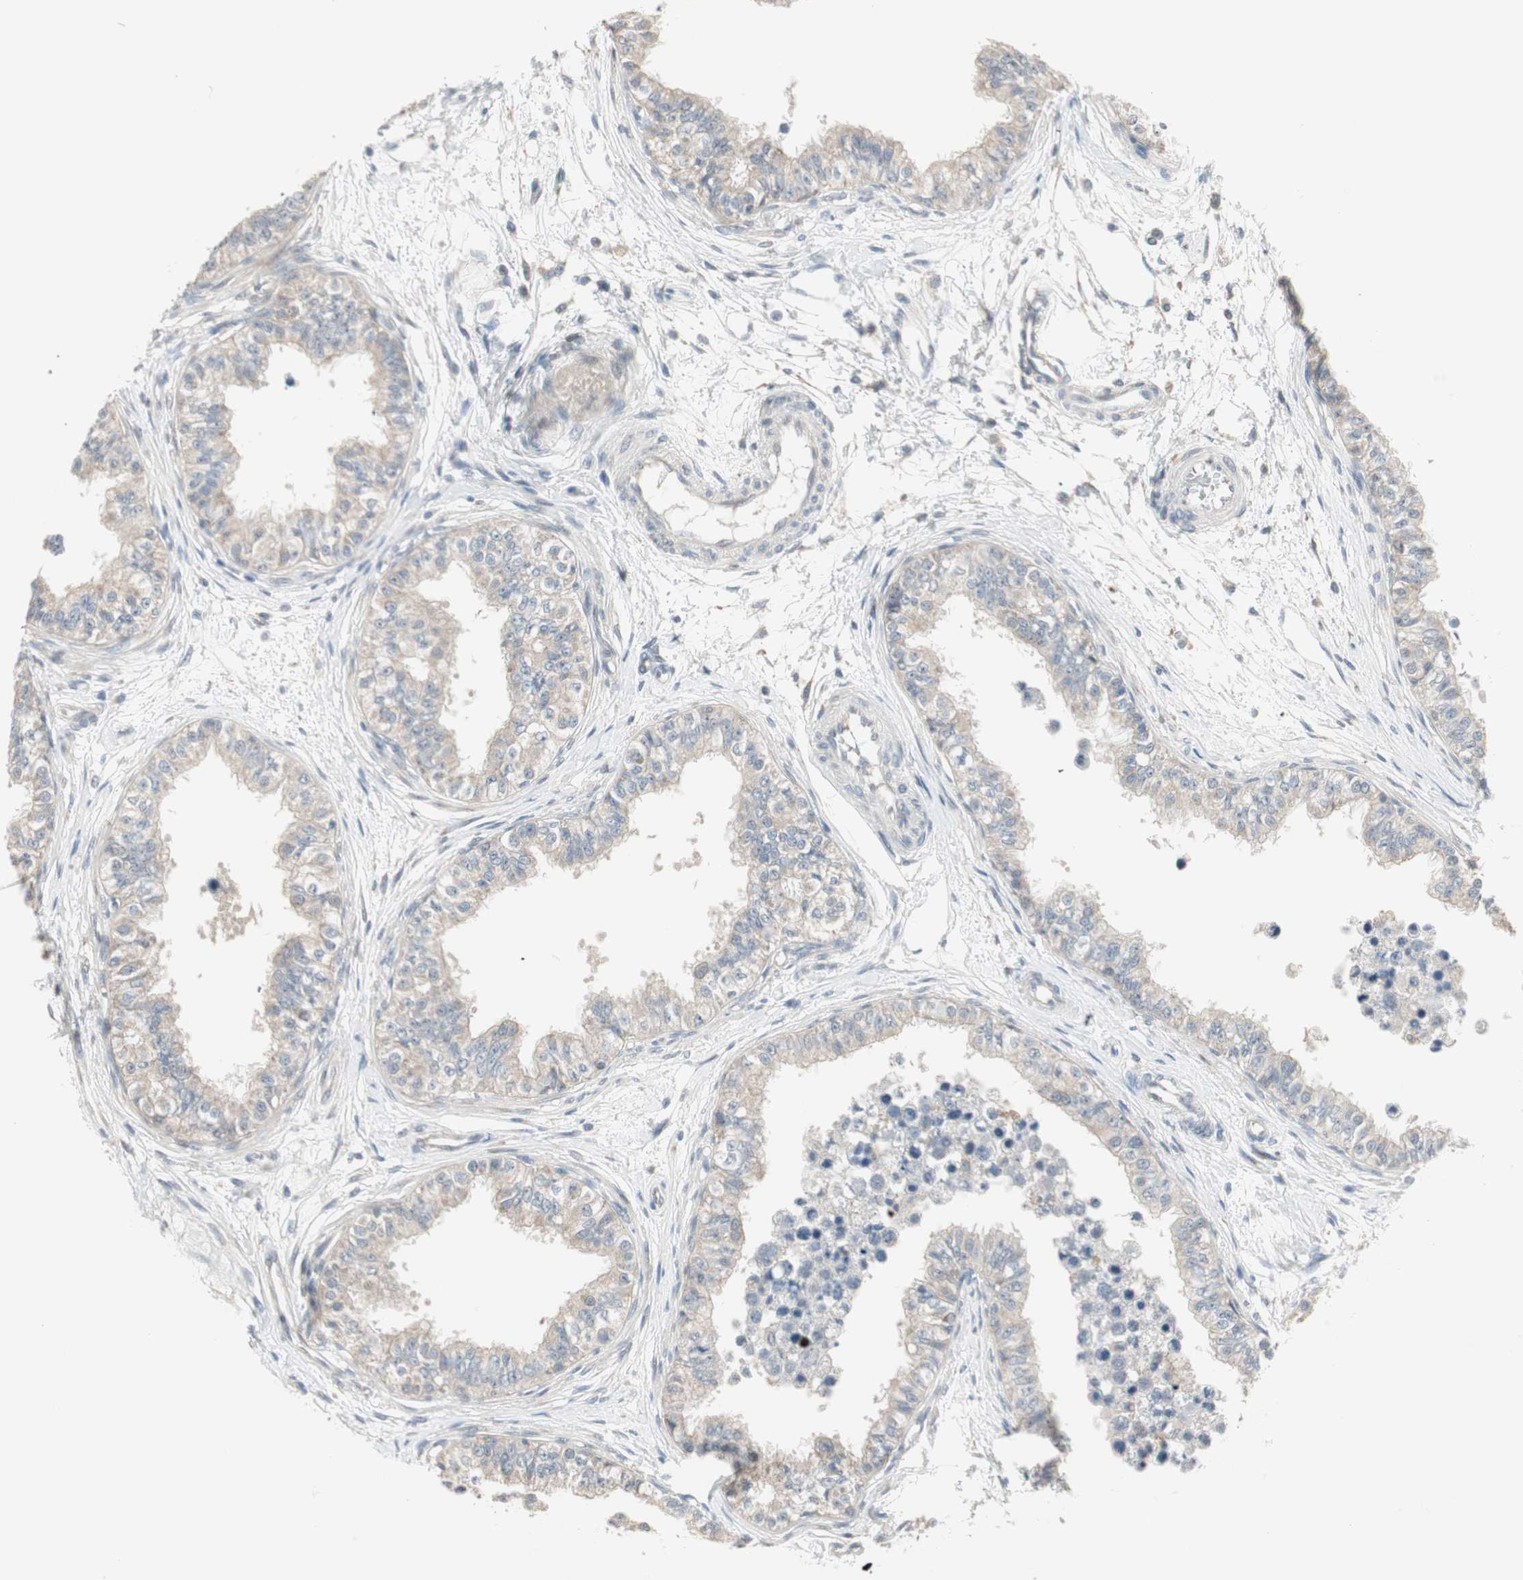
{"staining": {"intensity": "weak", "quantity": ">75%", "location": "cytoplasmic/membranous"}, "tissue": "epididymis", "cell_type": "Glandular cells", "image_type": "normal", "snomed": [{"axis": "morphology", "description": "Normal tissue, NOS"}, {"axis": "morphology", "description": "Adenocarcinoma, metastatic, NOS"}, {"axis": "topography", "description": "Testis"}, {"axis": "topography", "description": "Epididymis"}], "caption": "A high-resolution photomicrograph shows immunohistochemistry staining of unremarkable epididymis, which exhibits weak cytoplasmic/membranous staining in approximately >75% of glandular cells.", "gene": "ZFP36", "patient": {"sex": "male", "age": 26}}